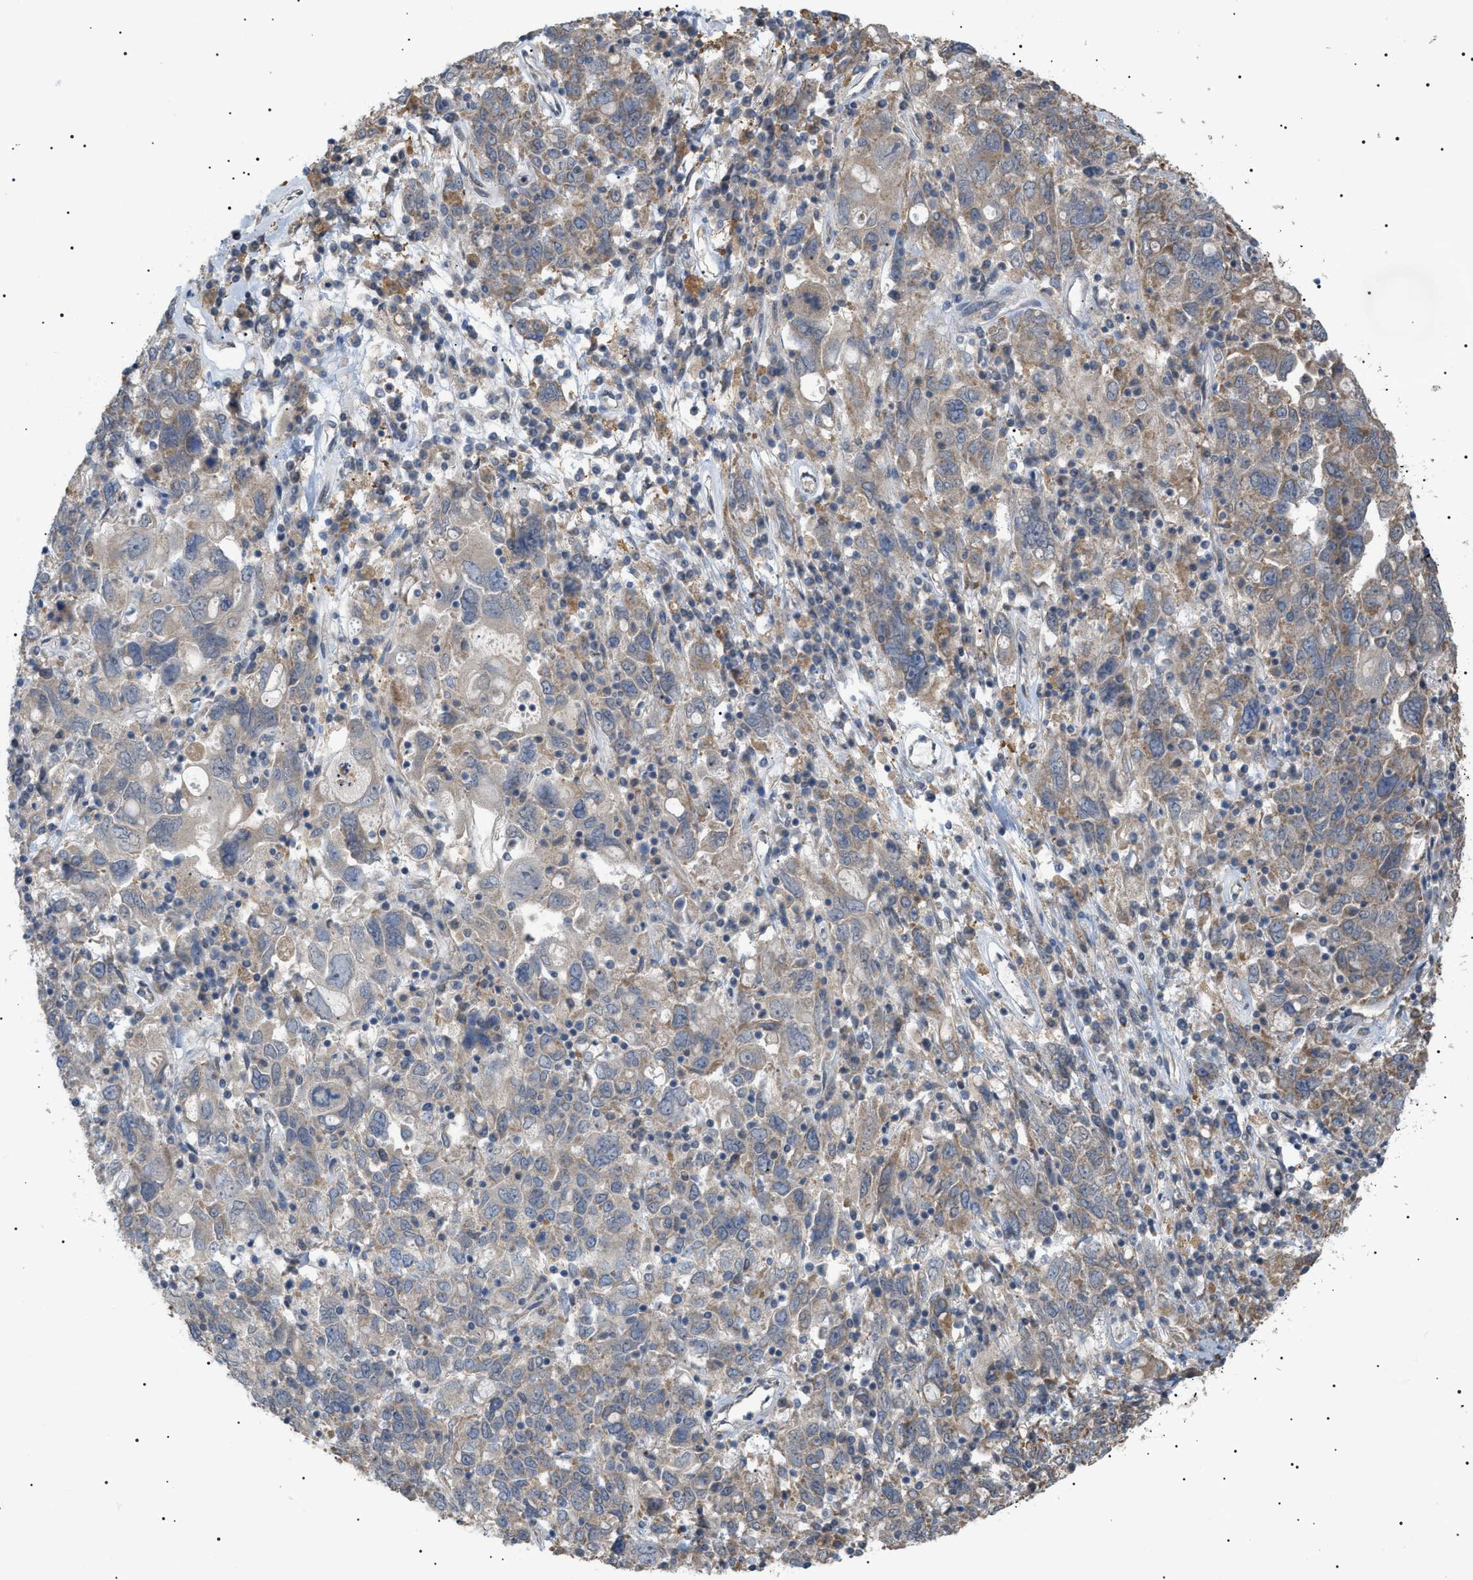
{"staining": {"intensity": "weak", "quantity": ">75%", "location": "cytoplasmic/membranous"}, "tissue": "ovarian cancer", "cell_type": "Tumor cells", "image_type": "cancer", "snomed": [{"axis": "morphology", "description": "Carcinoma, endometroid"}, {"axis": "topography", "description": "Ovary"}], "caption": "This is a histology image of IHC staining of endometroid carcinoma (ovarian), which shows weak staining in the cytoplasmic/membranous of tumor cells.", "gene": "IRS2", "patient": {"sex": "female", "age": 62}}